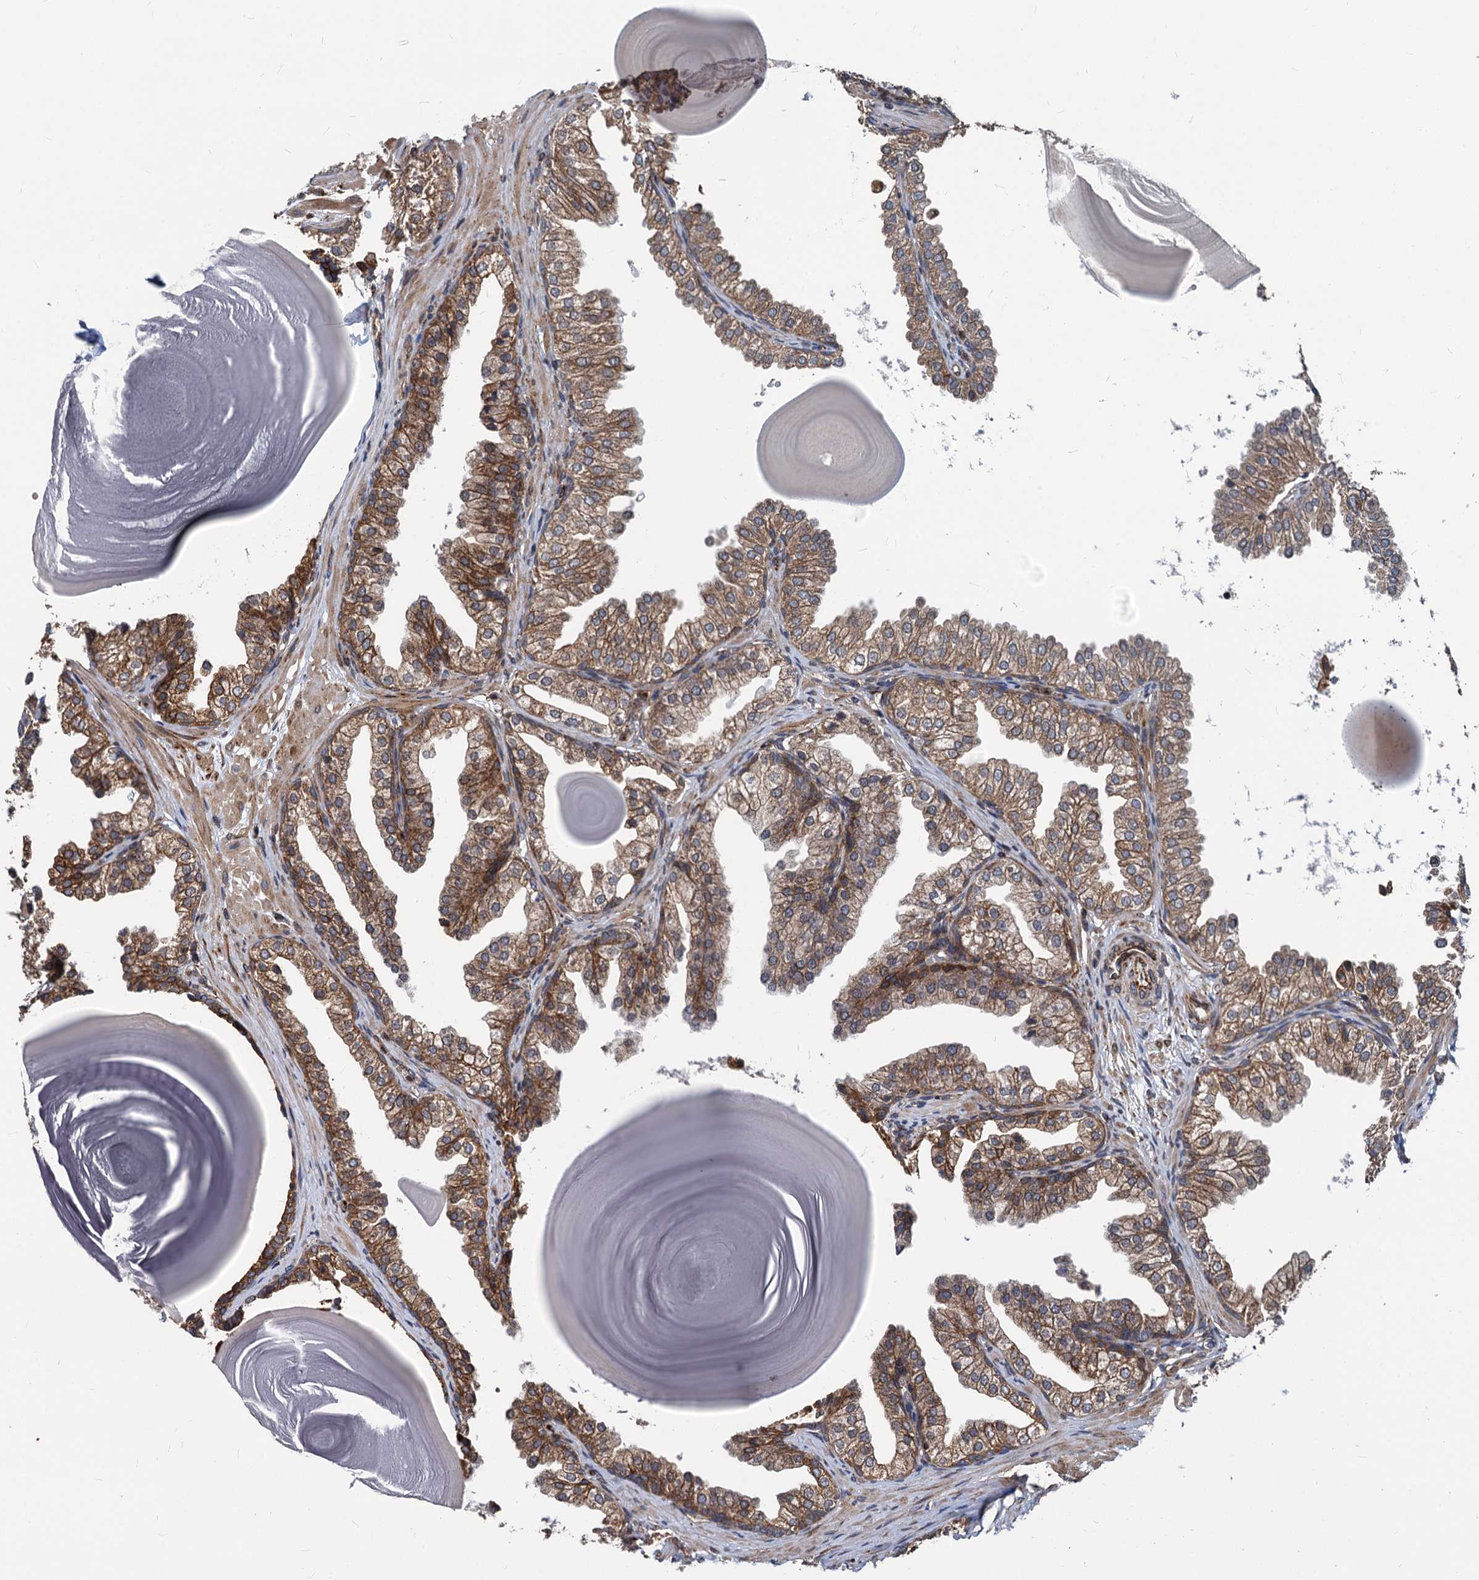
{"staining": {"intensity": "moderate", "quantity": ">75%", "location": "cytoplasmic/membranous"}, "tissue": "prostate", "cell_type": "Glandular cells", "image_type": "normal", "snomed": [{"axis": "morphology", "description": "Normal tissue, NOS"}, {"axis": "topography", "description": "Prostate"}], "caption": "The micrograph demonstrates staining of normal prostate, revealing moderate cytoplasmic/membranous protein expression (brown color) within glandular cells.", "gene": "STIM1", "patient": {"sex": "male", "age": 48}}